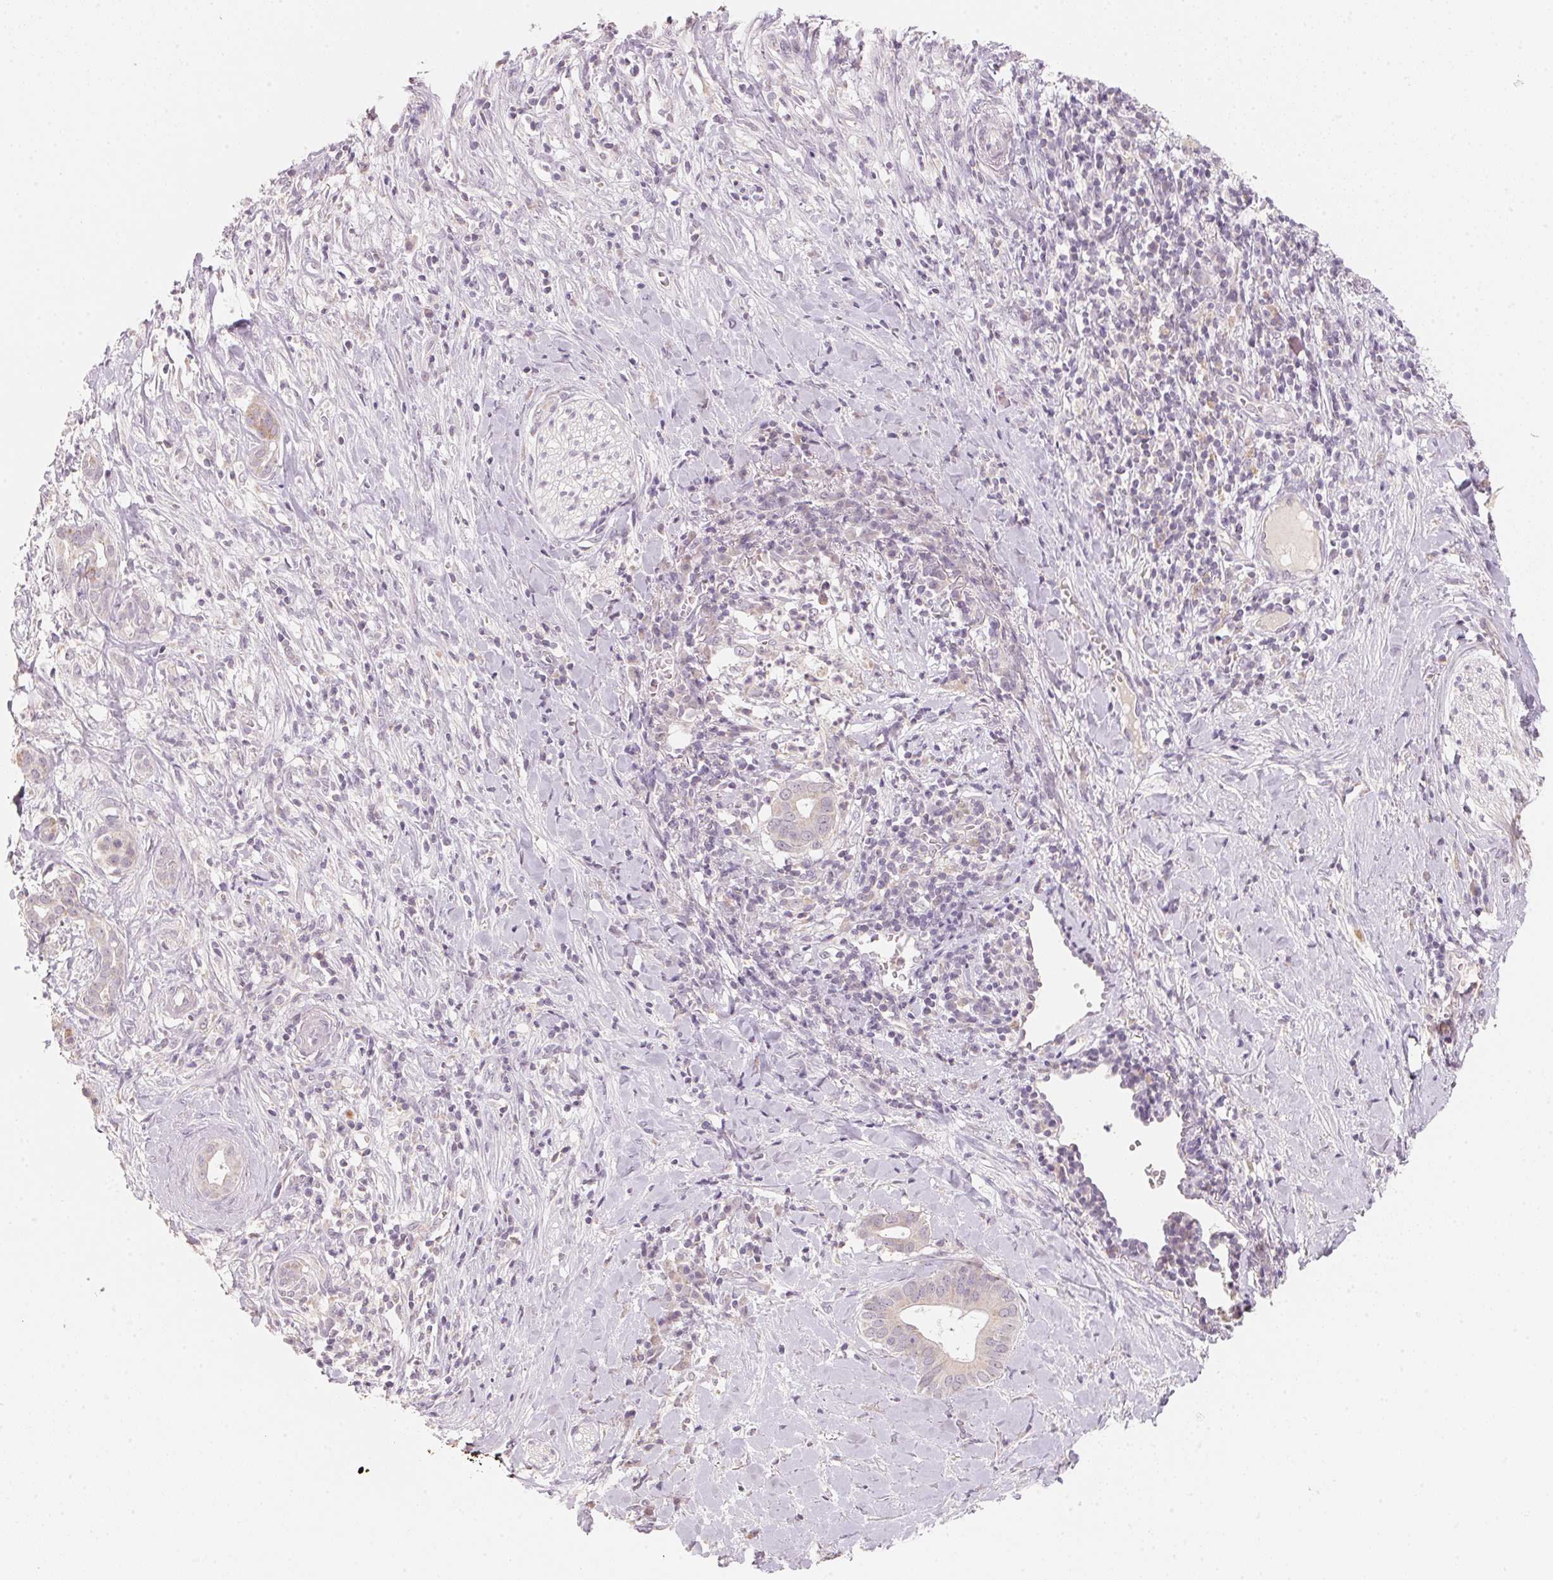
{"staining": {"intensity": "weak", "quantity": "<25%", "location": "cytoplasmic/membranous"}, "tissue": "pancreatic cancer", "cell_type": "Tumor cells", "image_type": "cancer", "snomed": [{"axis": "morphology", "description": "Adenocarcinoma, NOS"}, {"axis": "topography", "description": "Pancreas"}], "caption": "Tumor cells are negative for protein expression in human pancreatic cancer.", "gene": "ANKRD31", "patient": {"sex": "male", "age": 61}}